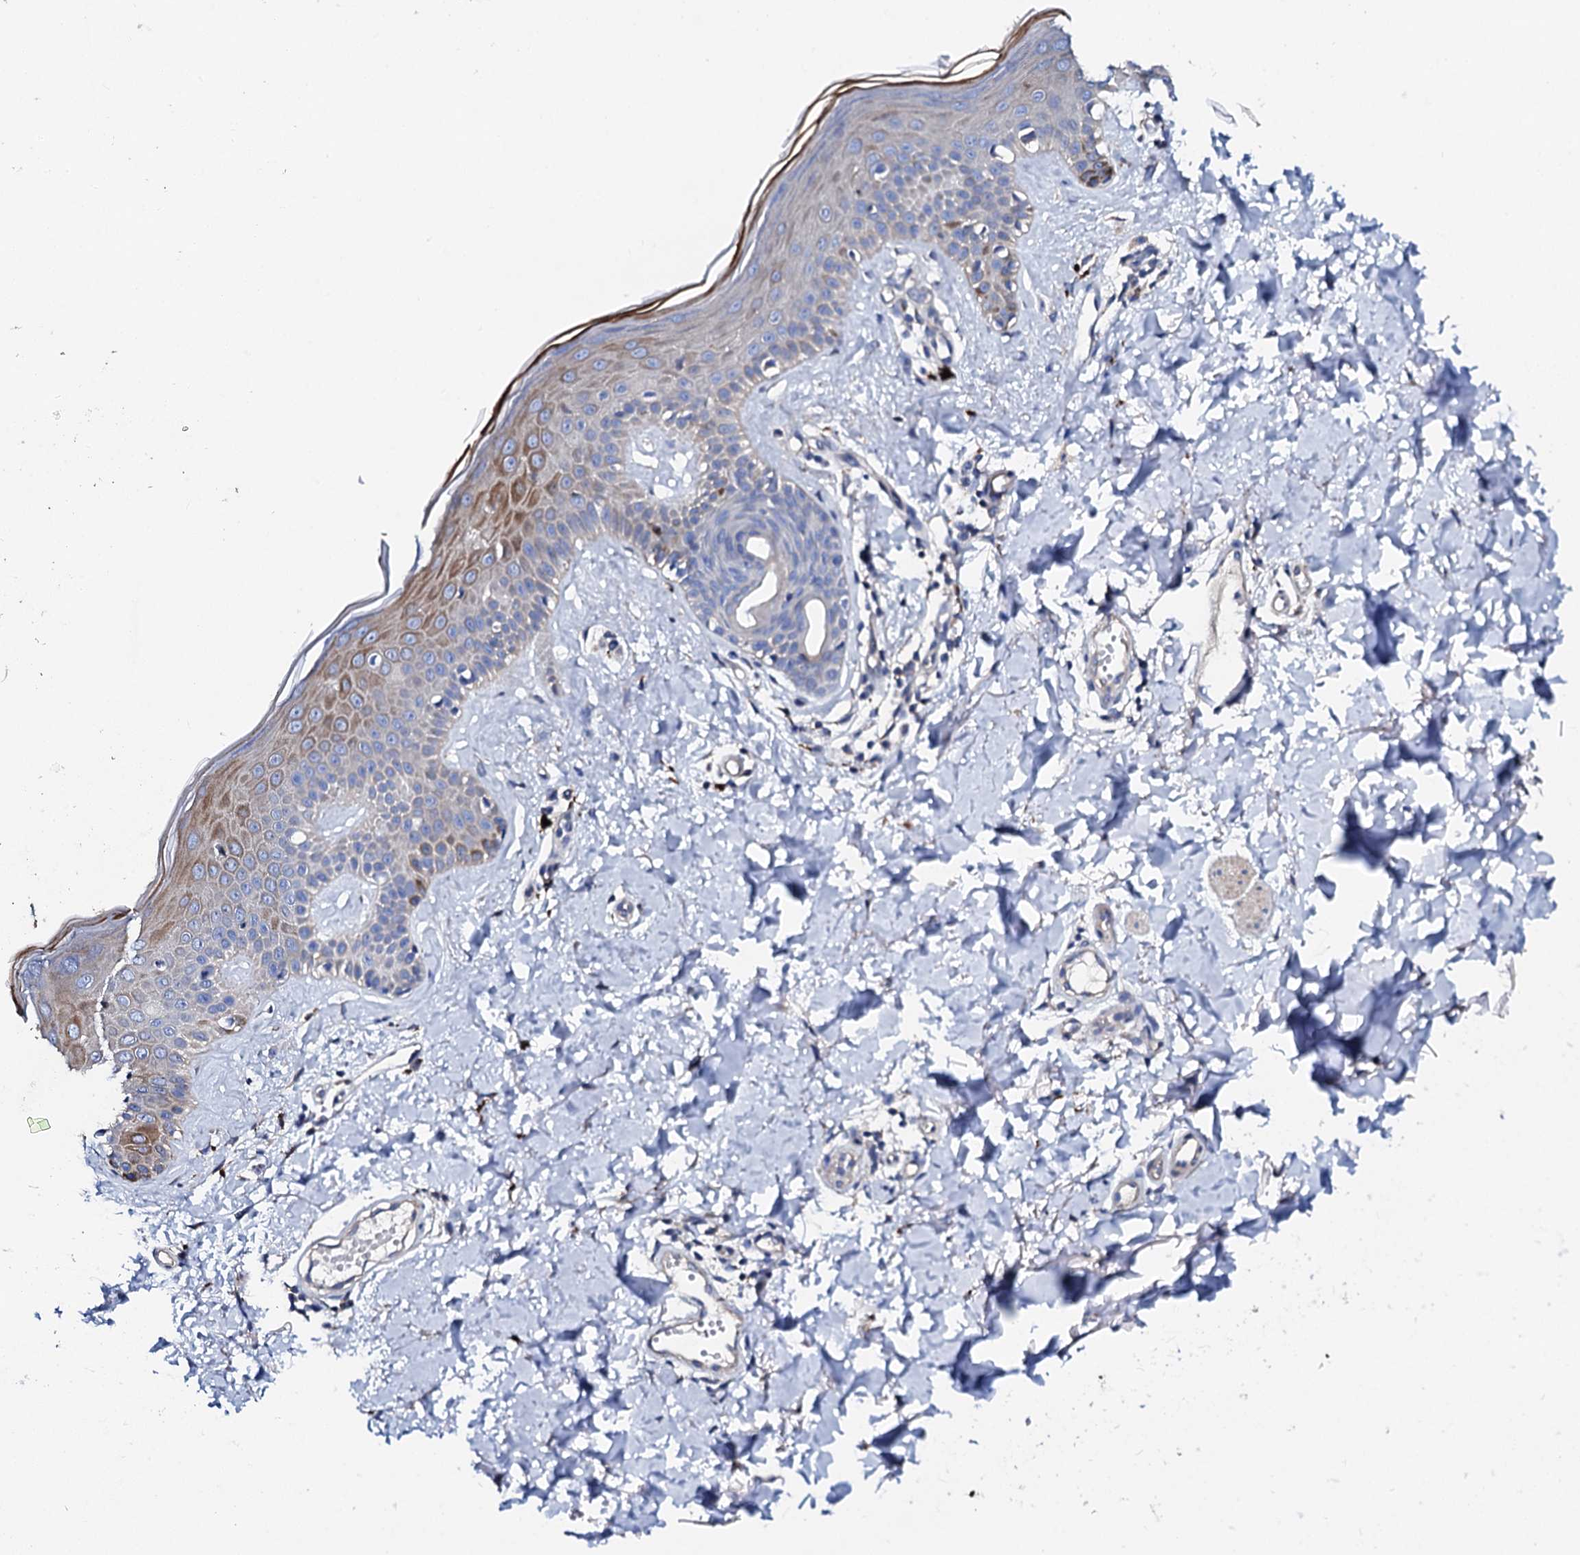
{"staining": {"intensity": "negative", "quantity": "none", "location": "none"}, "tissue": "skin", "cell_type": "Fibroblasts", "image_type": "normal", "snomed": [{"axis": "morphology", "description": "Normal tissue, NOS"}, {"axis": "topography", "description": "Skin"}], "caption": "Immunohistochemistry (IHC) image of normal skin: skin stained with DAB (3,3'-diaminobenzidine) displays no significant protein staining in fibroblasts.", "gene": "KLHL32", "patient": {"sex": "female", "age": 58}}